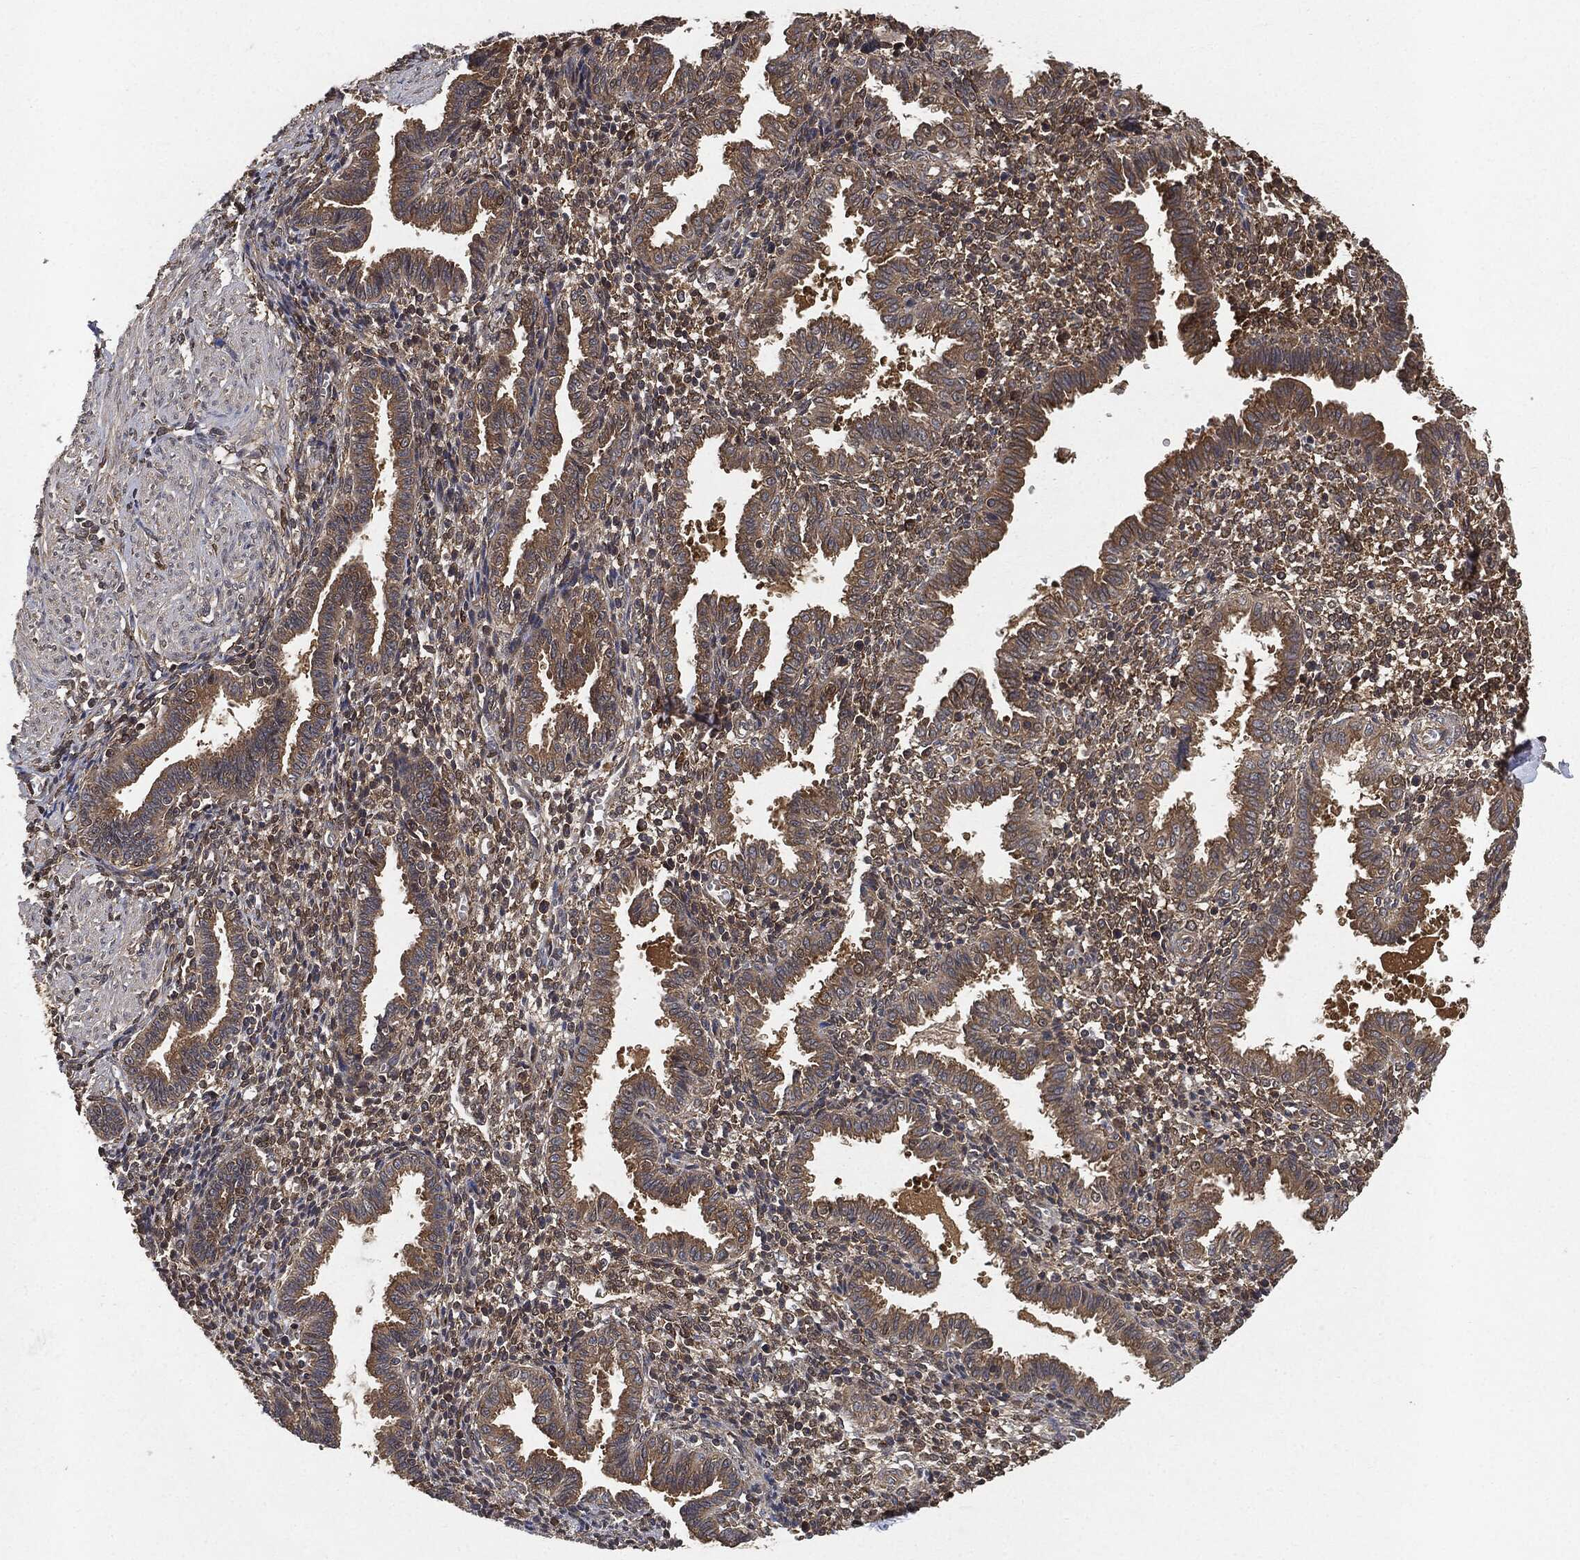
{"staining": {"intensity": "weak", "quantity": "25%-75%", "location": "cytoplasmic/membranous"}, "tissue": "endometrium", "cell_type": "Cells in endometrial stroma", "image_type": "normal", "snomed": [{"axis": "morphology", "description": "Normal tissue, NOS"}, {"axis": "topography", "description": "Endometrium"}], "caption": "A micrograph of human endometrium stained for a protein shows weak cytoplasmic/membranous brown staining in cells in endometrial stroma. (IHC, brightfield microscopy, high magnification).", "gene": "BRAF", "patient": {"sex": "female", "age": 37}}